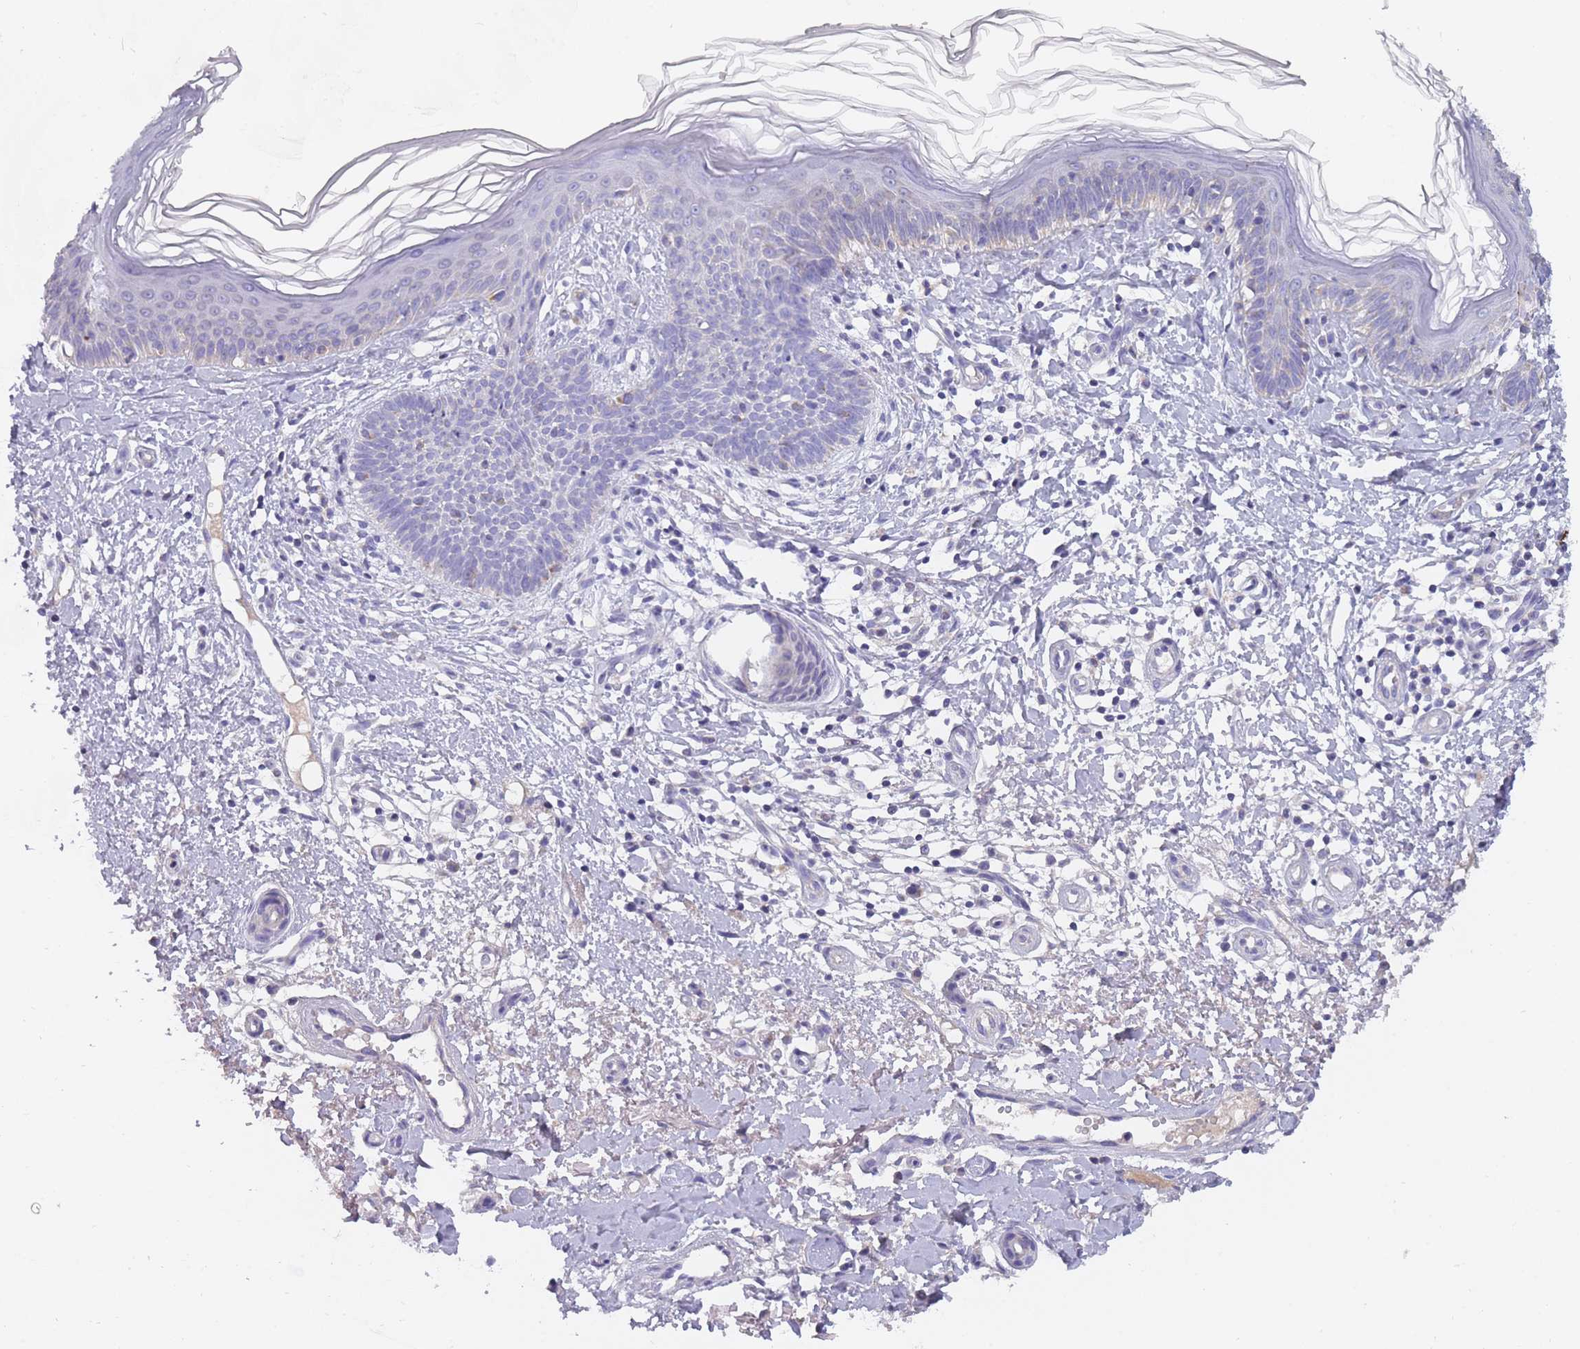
{"staining": {"intensity": "negative", "quantity": "none", "location": "none"}, "tissue": "skin cancer", "cell_type": "Tumor cells", "image_type": "cancer", "snomed": [{"axis": "morphology", "description": "Basal cell carcinoma"}, {"axis": "topography", "description": "Skin"}], "caption": "The immunohistochemistry (IHC) micrograph has no significant staining in tumor cells of skin cancer (basal cell carcinoma) tissue.", "gene": "MRPS14", "patient": {"sex": "male", "age": 78}}